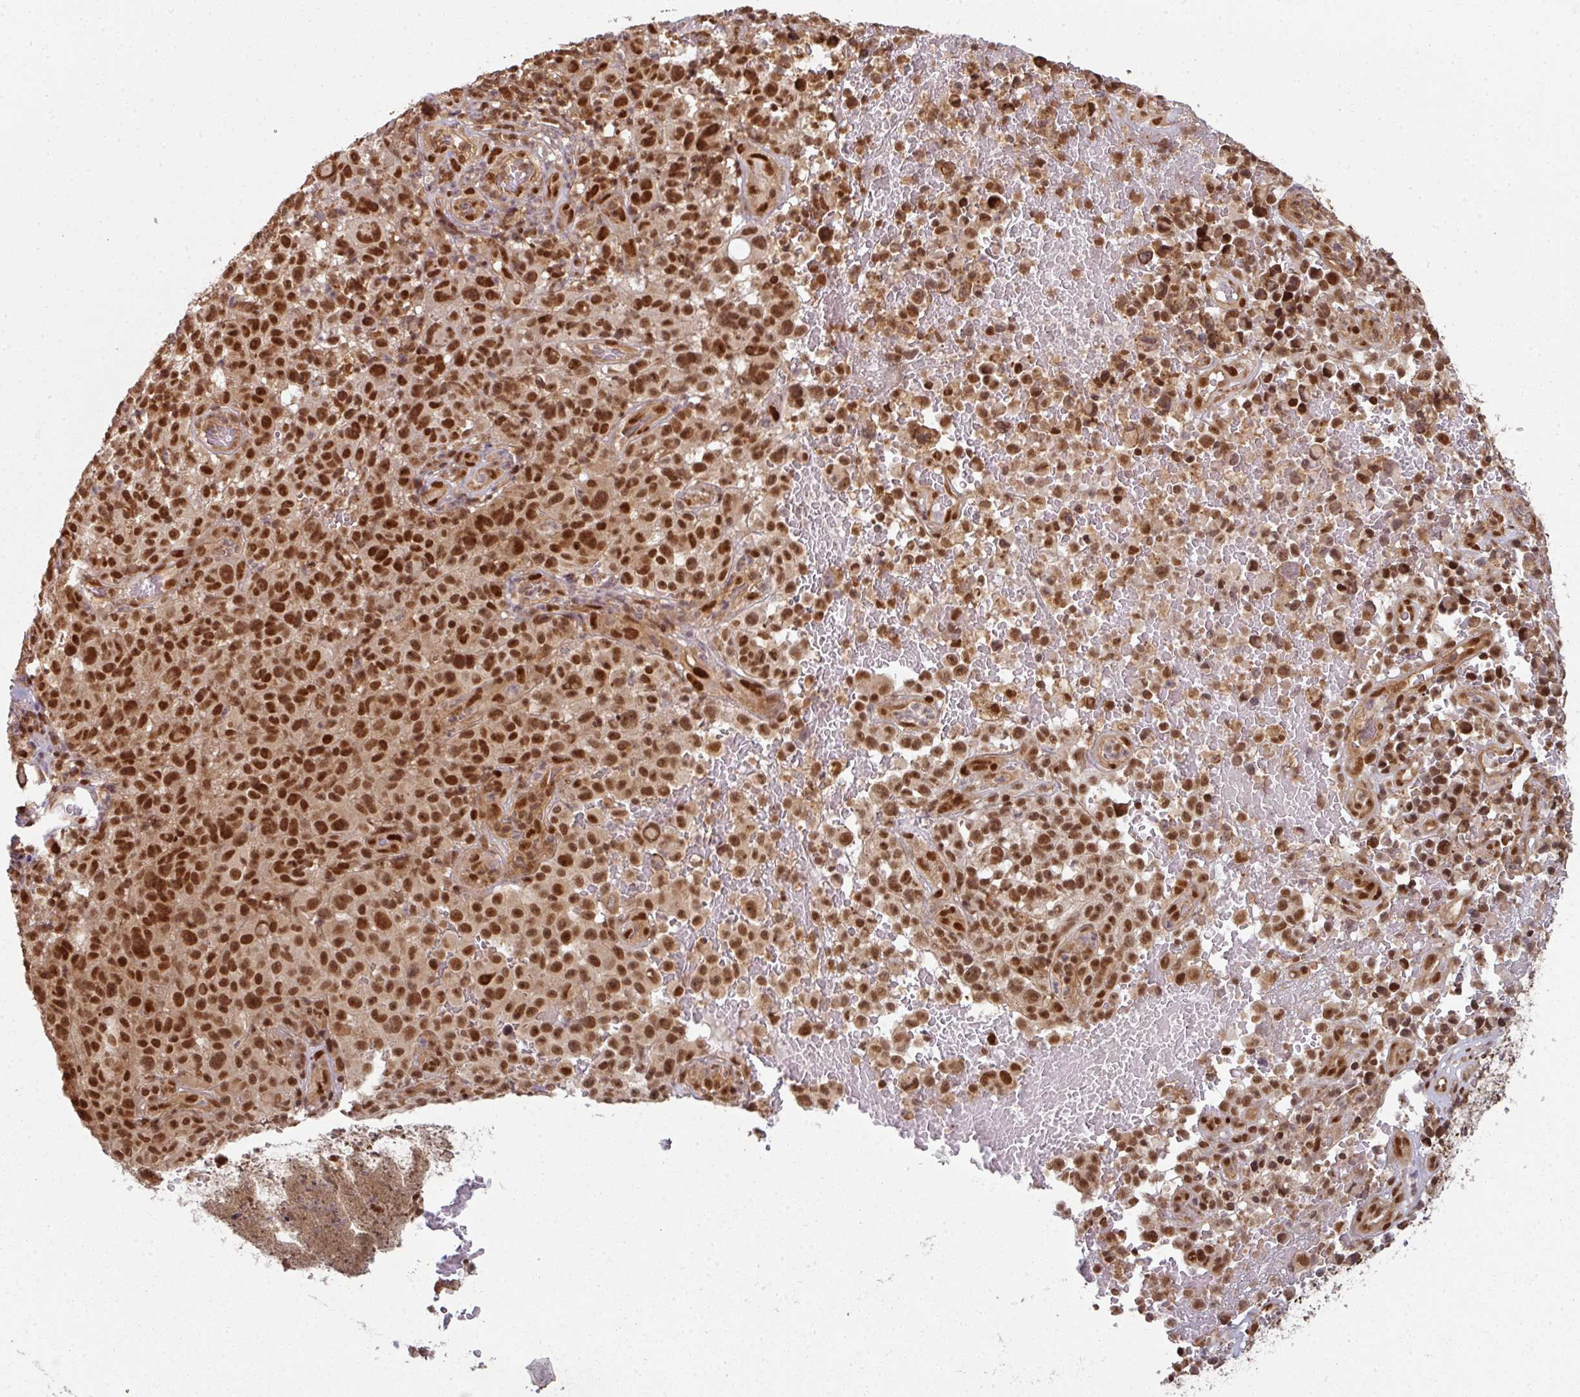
{"staining": {"intensity": "strong", "quantity": ">75%", "location": "nuclear"}, "tissue": "melanoma", "cell_type": "Tumor cells", "image_type": "cancer", "snomed": [{"axis": "morphology", "description": "Malignant melanoma, NOS"}, {"axis": "topography", "description": "Skin"}], "caption": "Melanoma stained with immunohistochemistry (IHC) shows strong nuclear expression in approximately >75% of tumor cells. The staining was performed using DAB (3,3'-diaminobenzidine), with brown indicating positive protein expression. Nuclei are stained blue with hematoxylin.", "gene": "SIK3", "patient": {"sex": "female", "age": 82}}